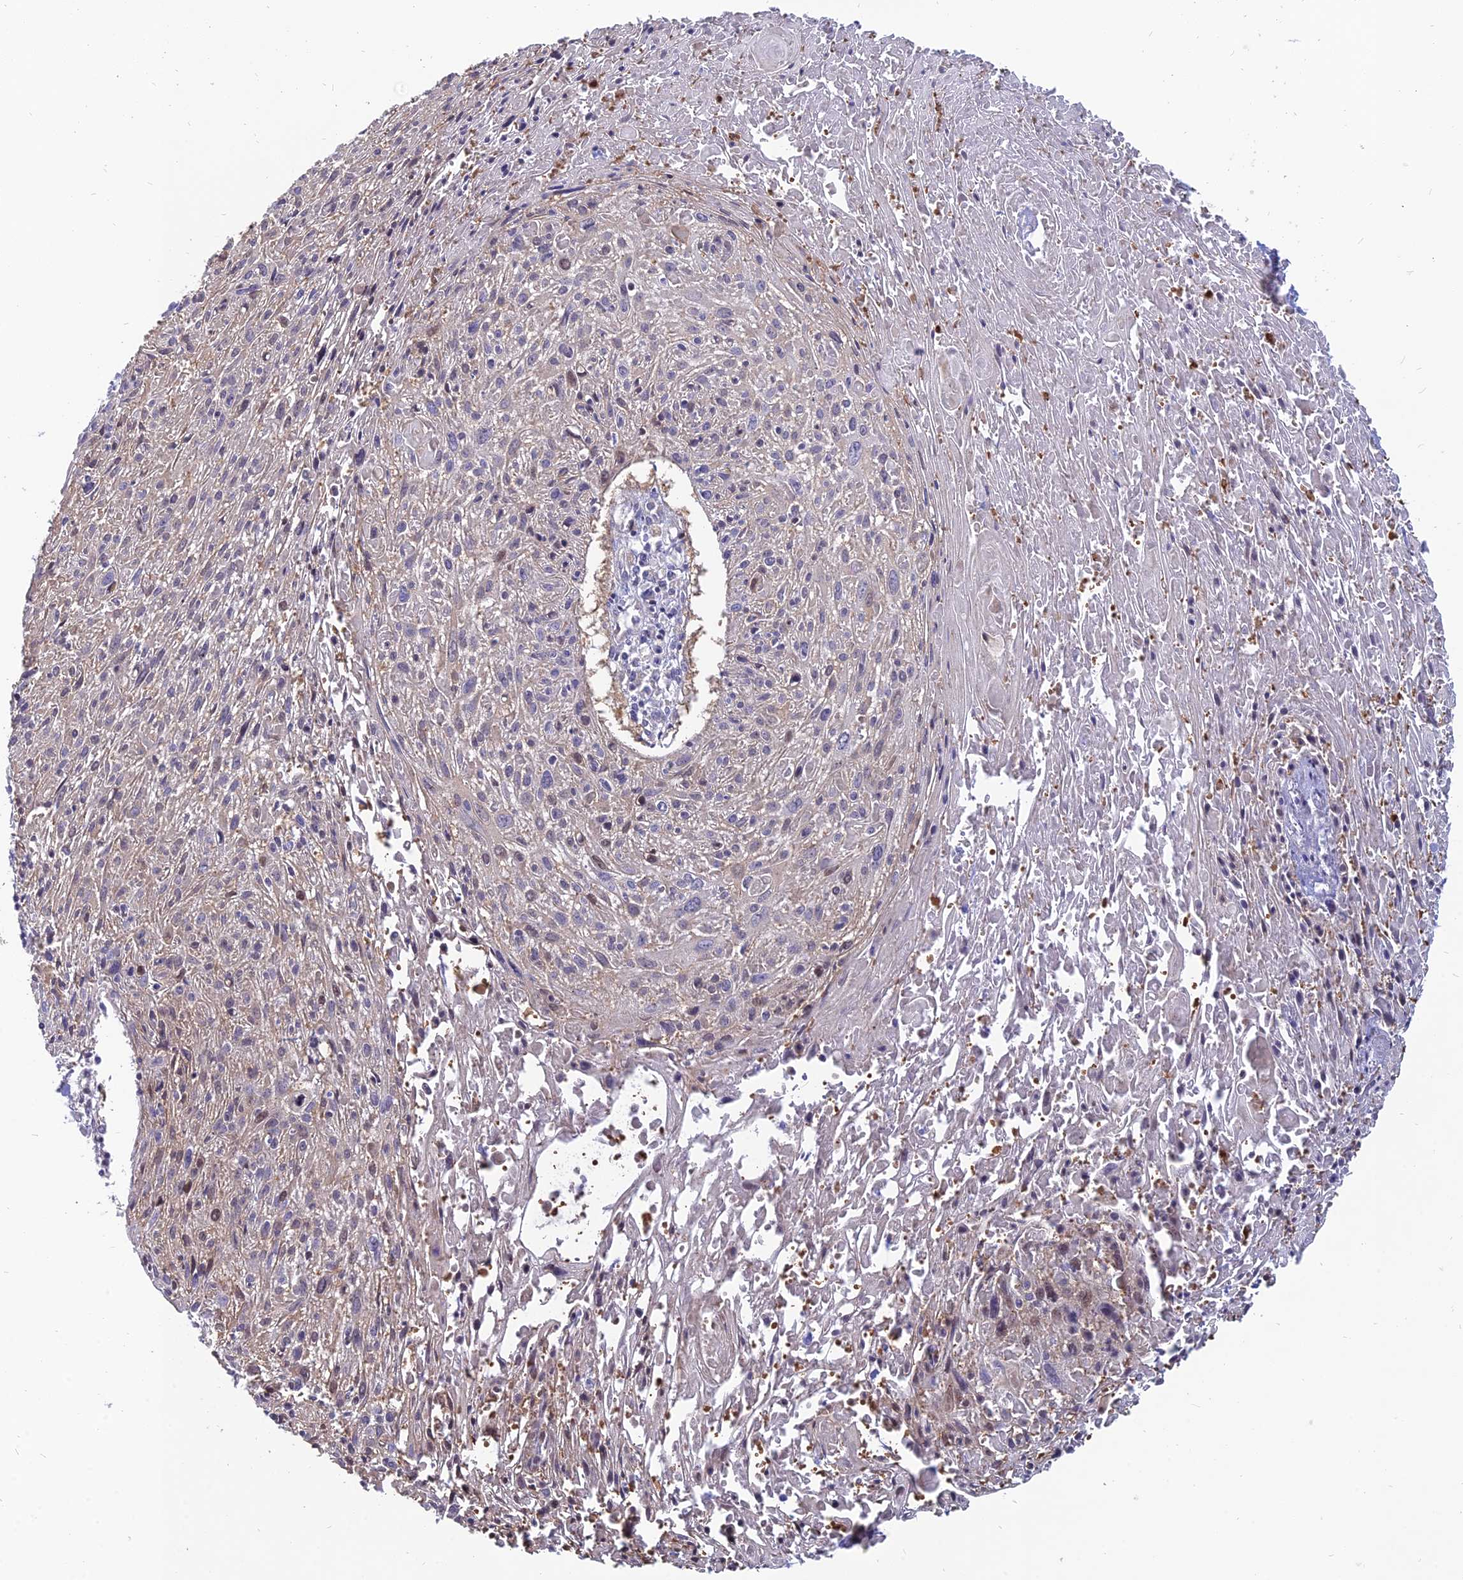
{"staining": {"intensity": "negative", "quantity": "none", "location": "none"}, "tissue": "cervical cancer", "cell_type": "Tumor cells", "image_type": "cancer", "snomed": [{"axis": "morphology", "description": "Squamous cell carcinoma, NOS"}, {"axis": "topography", "description": "Cervix"}], "caption": "The histopathology image shows no staining of tumor cells in cervical cancer.", "gene": "PHKA2", "patient": {"sex": "female", "age": 51}}